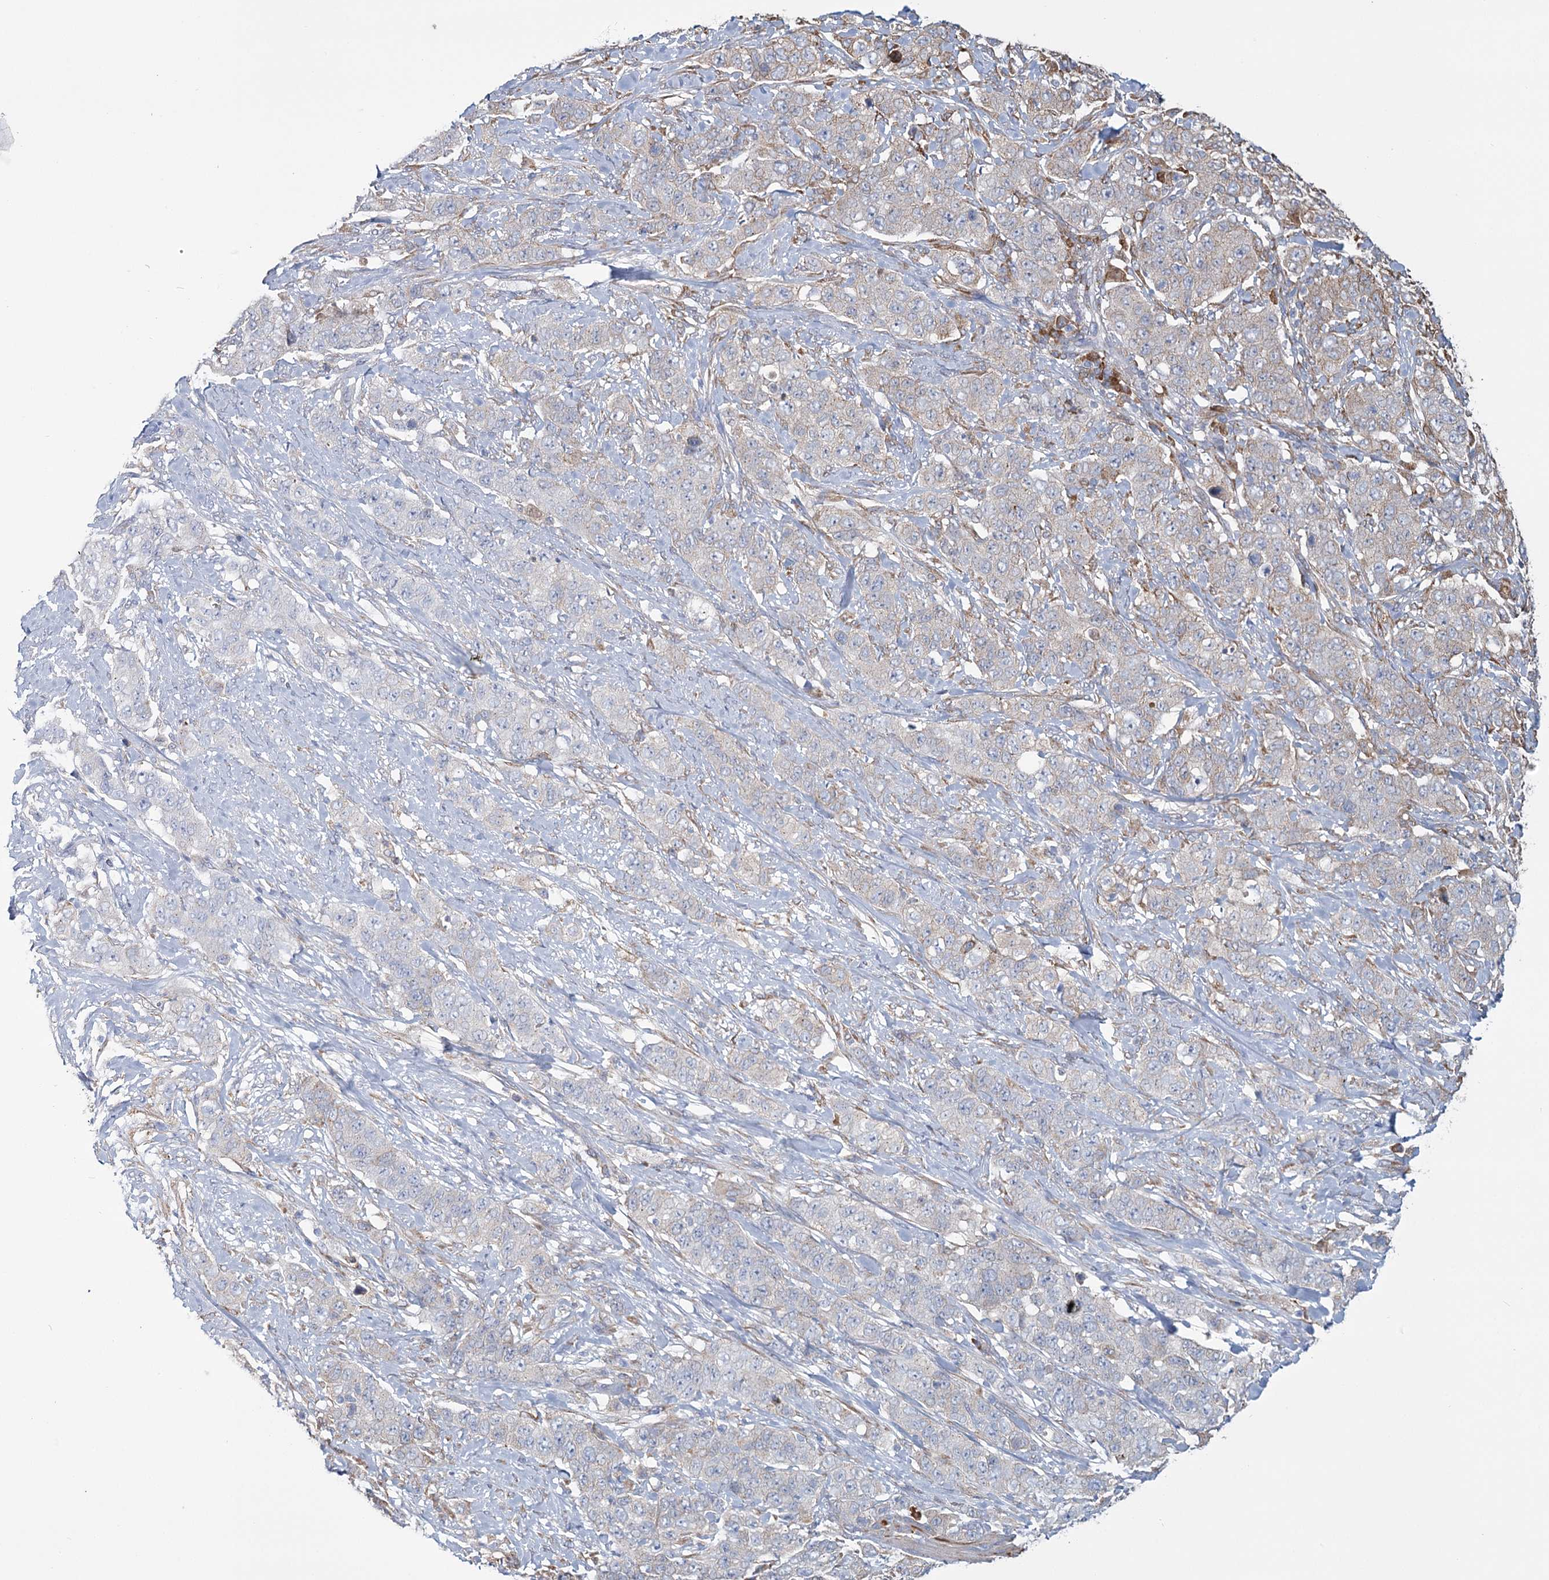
{"staining": {"intensity": "negative", "quantity": "none", "location": "none"}, "tissue": "stomach cancer", "cell_type": "Tumor cells", "image_type": "cancer", "snomed": [{"axis": "morphology", "description": "Adenocarcinoma, NOS"}, {"axis": "topography", "description": "Stomach"}], "caption": "A histopathology image of adenocarcinoma (stomach) stained for a protein displays no brown staining in tumor cells.", "gene": "ZCCHC9", "patient": {"sex": "male", "age": 48}}